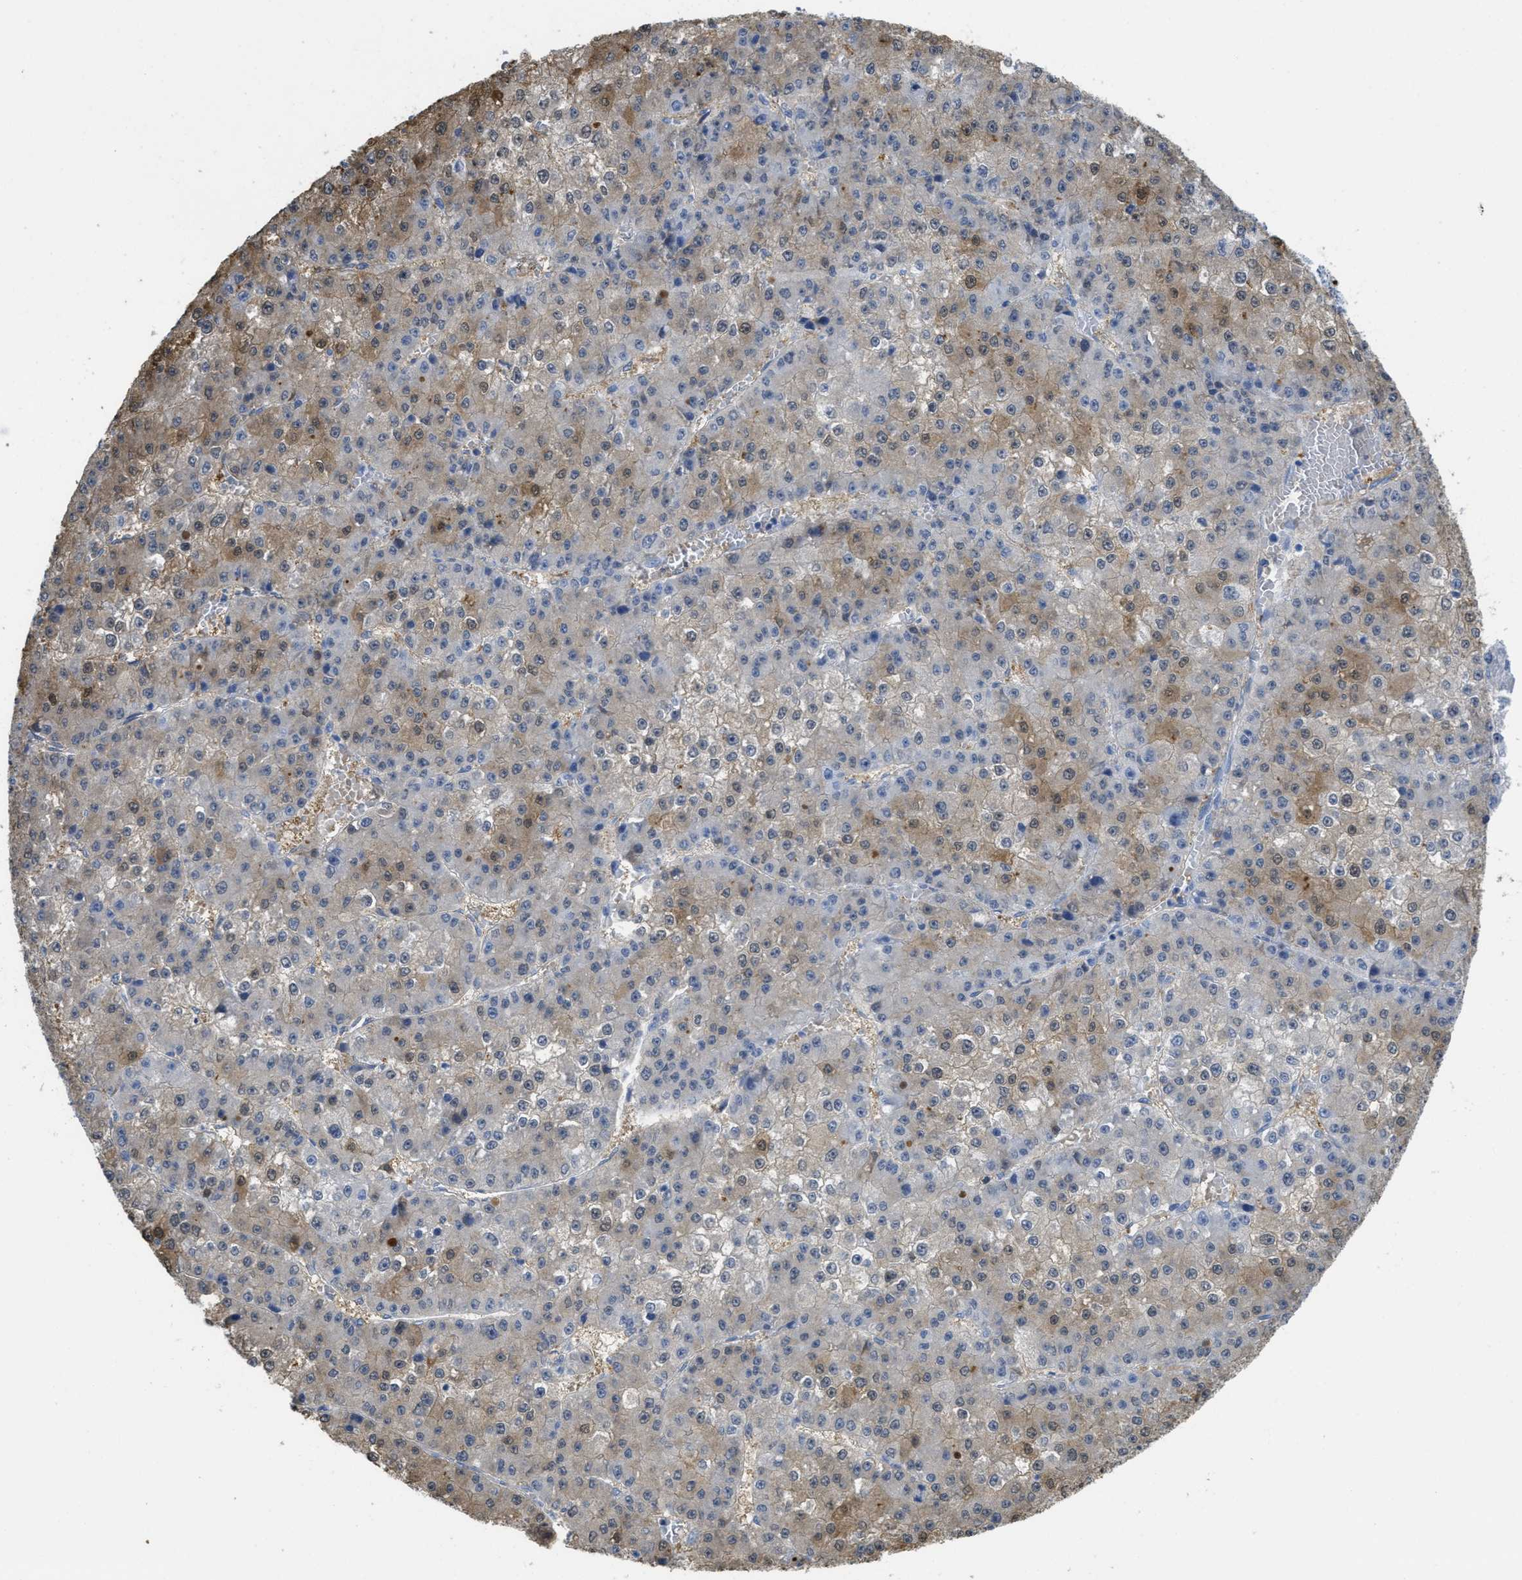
{"staining": {"intensity": "moderate", "quantity": "<25%", "location": "cytoplasmic/membranous"}, "tissue": "liver cancer", "cell_type": "Tumor cells", "image_type": "cancer", "snomed": [{"axis": "morphology", "description": "Carcinoma, Hepatocellular, NOS"}, {"axis": "topography", "description": "Liver"}], "caption": "An immunohistochemistry (IHC) micrograph of neoplastic tissue is shown. Protein staining in brown shows moderate cytoplasmic/membranous positivity in liver hepatocellular carcinoma within tumor cells.", "gene": "WDR4", "patient": {"sex": "female", "age": 73}}